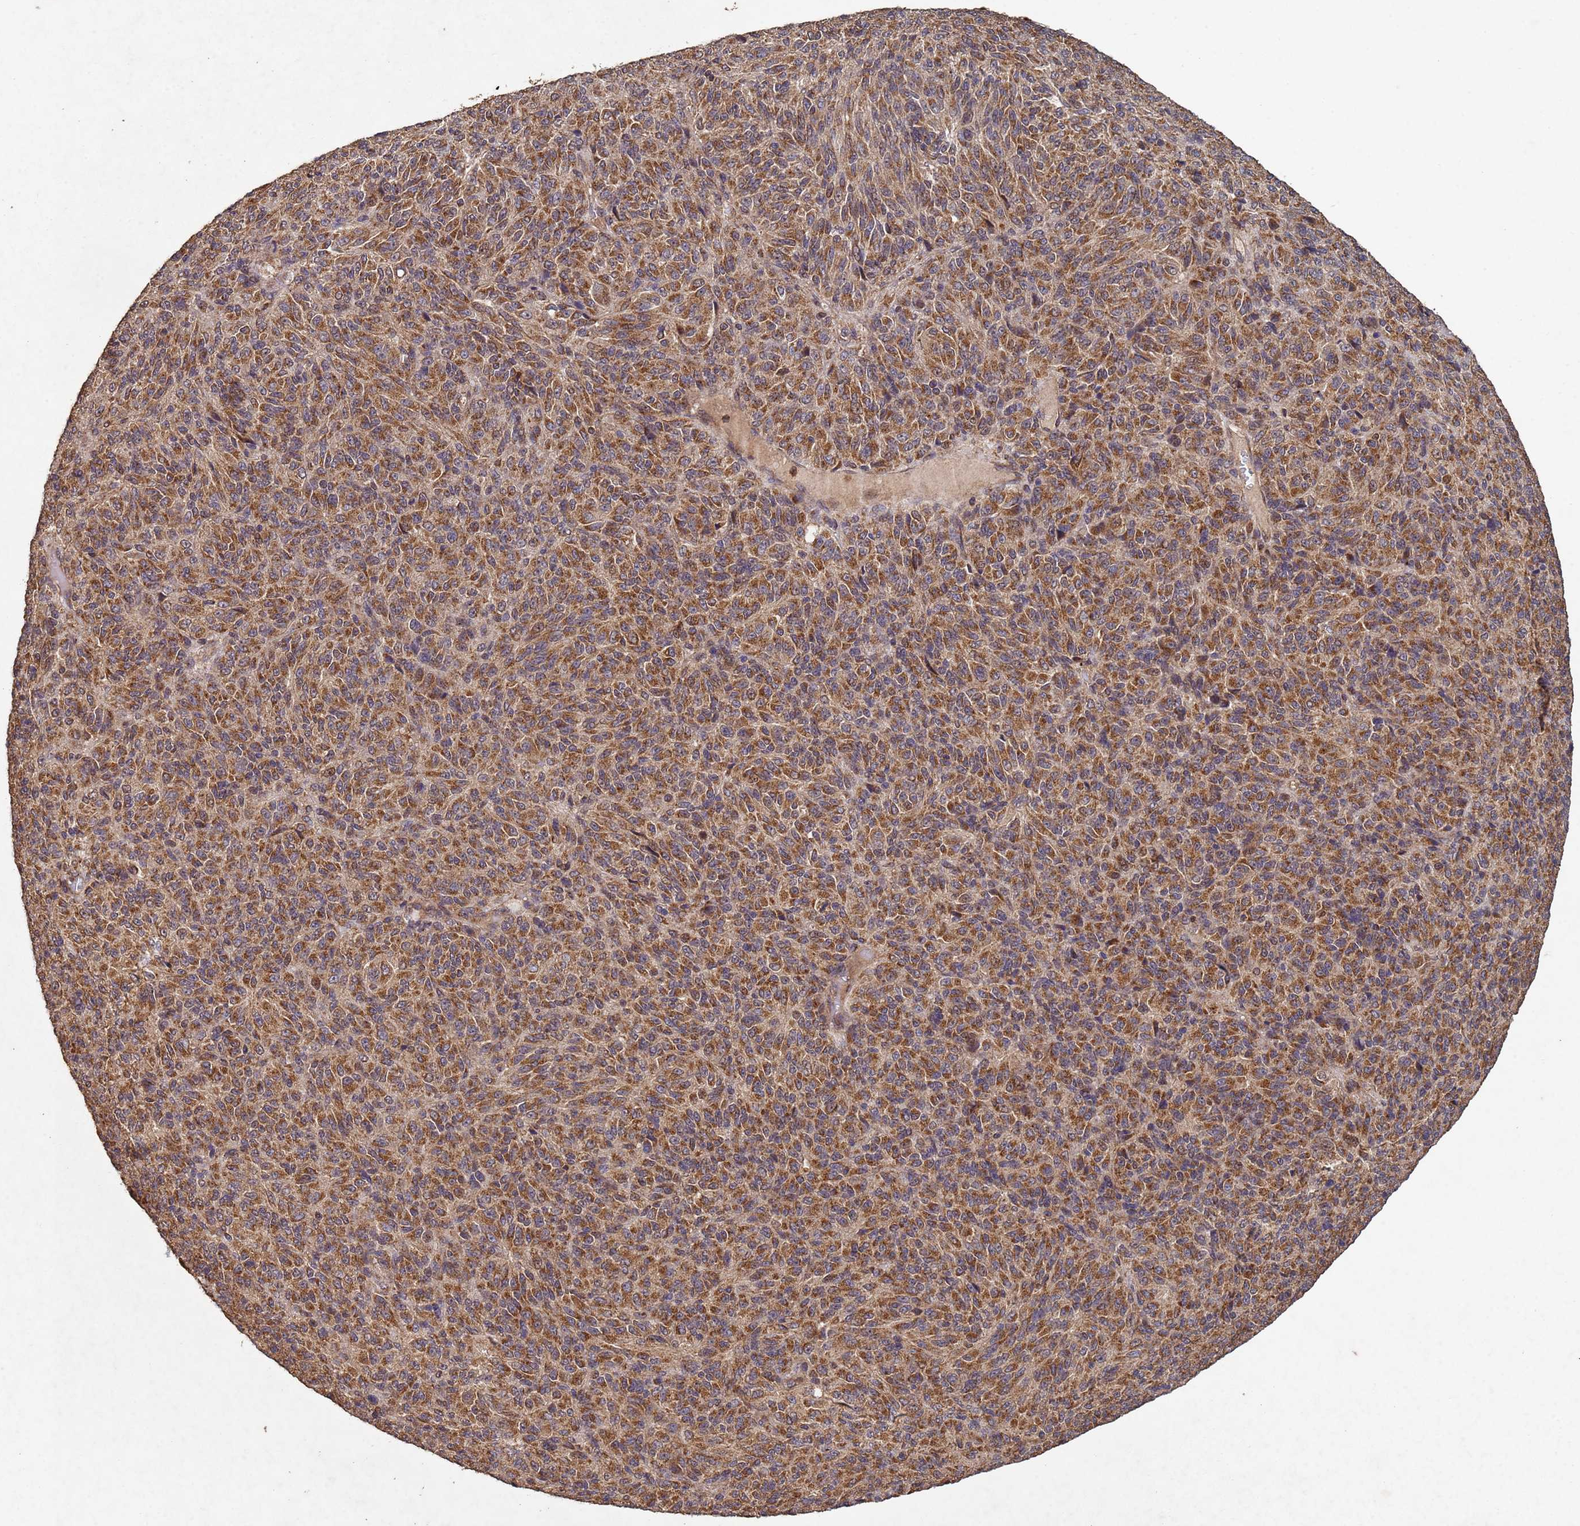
{"staining": {"intensity": "moderate", "quantity": ">75%", "location": "cytoplasmic/membranous"}, "tissue": "melanoma", "cell_type": "Tumor cells", "image_type": "cancer", "snomed": [{"axis": "morphology", "description": "Malignant melanoma, Metastatic site"}, {"axis": "topography", "description": "Brain"}], "caption": "Melanoma was stained to show a protein in brown. There is medium levels of moderate cytoplasmic/membranous positivity in about >75% of tumor cells.", "gene": "FASTKD1", "patient": {"sex": "female", "age": 56}}